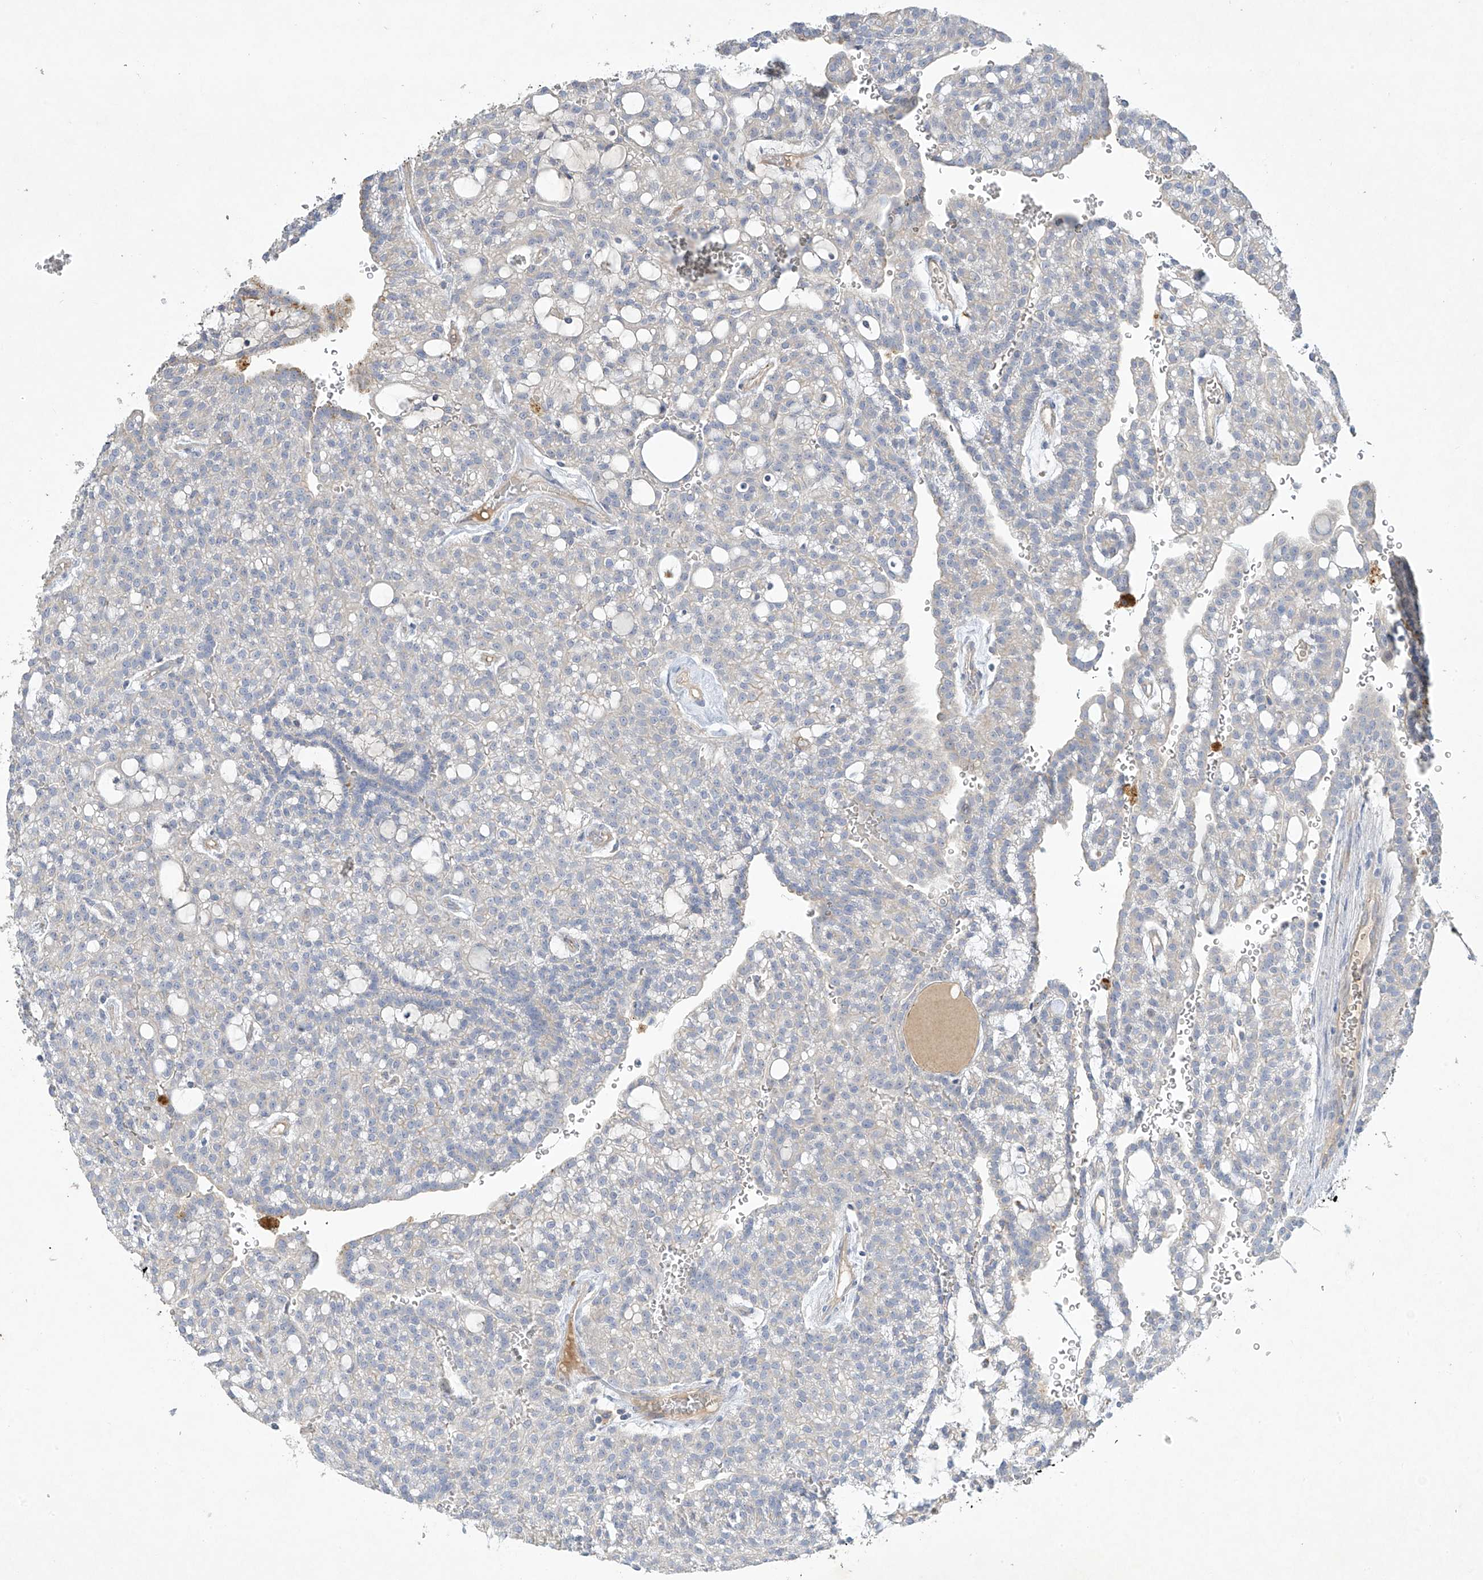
{"staining": {"intensity": "negative", "quantity": "none", "location": "none"}, "tissue": "renal cancer", "cell_type": "Tumor cells", "image_type": "cancer", "snomed": [{"axis": "morphology", "description": "Adenocarcinoma, NOS"}, {"axis": "topography", "description": "Kidney"}], "caption": "Immunohistochemical staining of renal cancer exhibits no significant staining in tumor cells.", "gene": "PRSS12", "patient": {"sex": "male", "age": 63}}